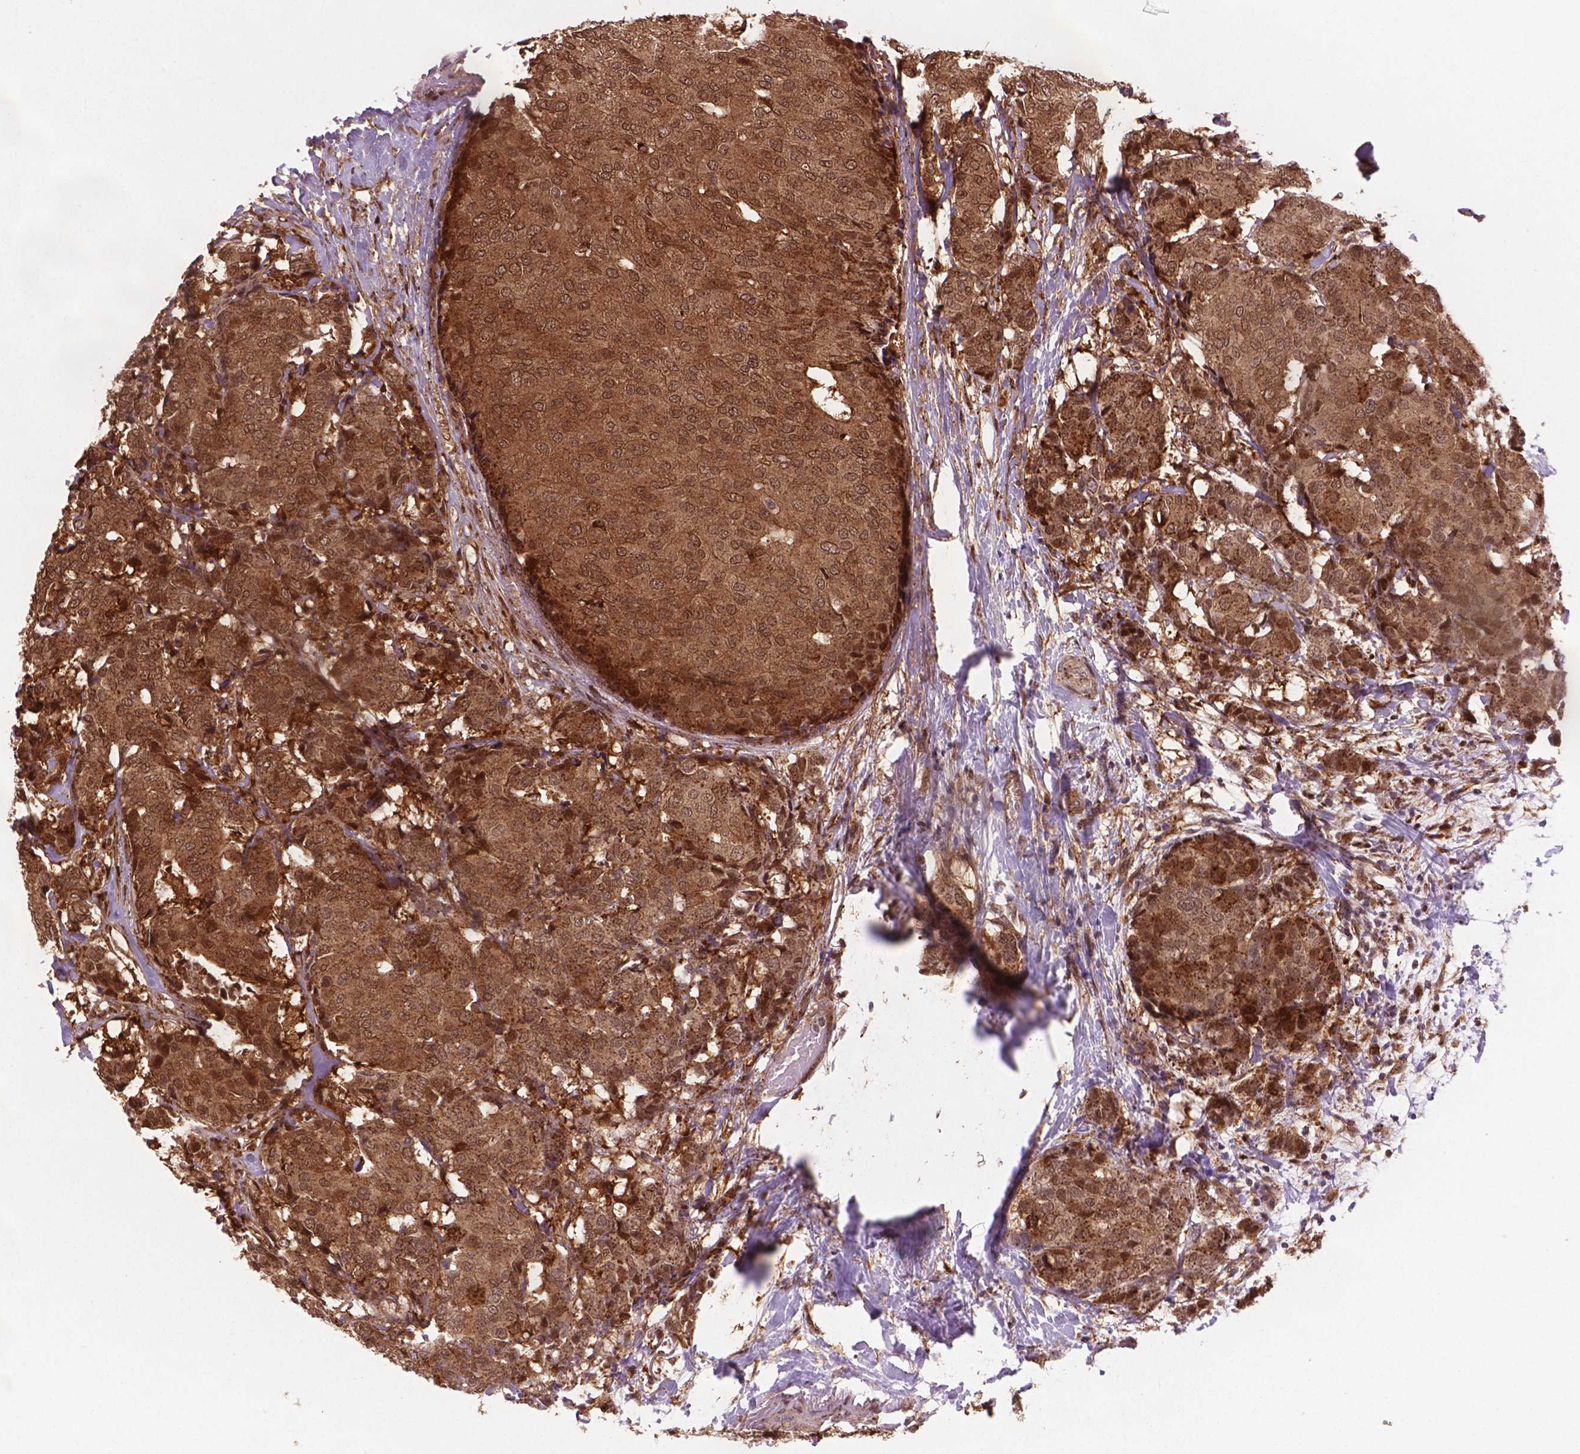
{"staining": {"intensity": "moderate", "quantity": ">75%", "location": "cytoplasmic/membranous,nuclear"}, "tissue": "breast cancer", "cell_type": "Tumor cells", "image_type": "cancer", "snomed": [{"axis": "morphology", "description": "Duct carcinoma"}, {"axis": "topography", "description": "Breast"}], "caption": "The image exhibits staining of invasive ductal carcinoma (breast), revealing moderate cytoplasmic/membranous and nuclear protein expression (brown color) within tumor cells. The protein of interest is shown in brown color, while the nuclei are stained blue.", "gene": "PLIN3", "patient": {"sex": "female", "age": 75}}